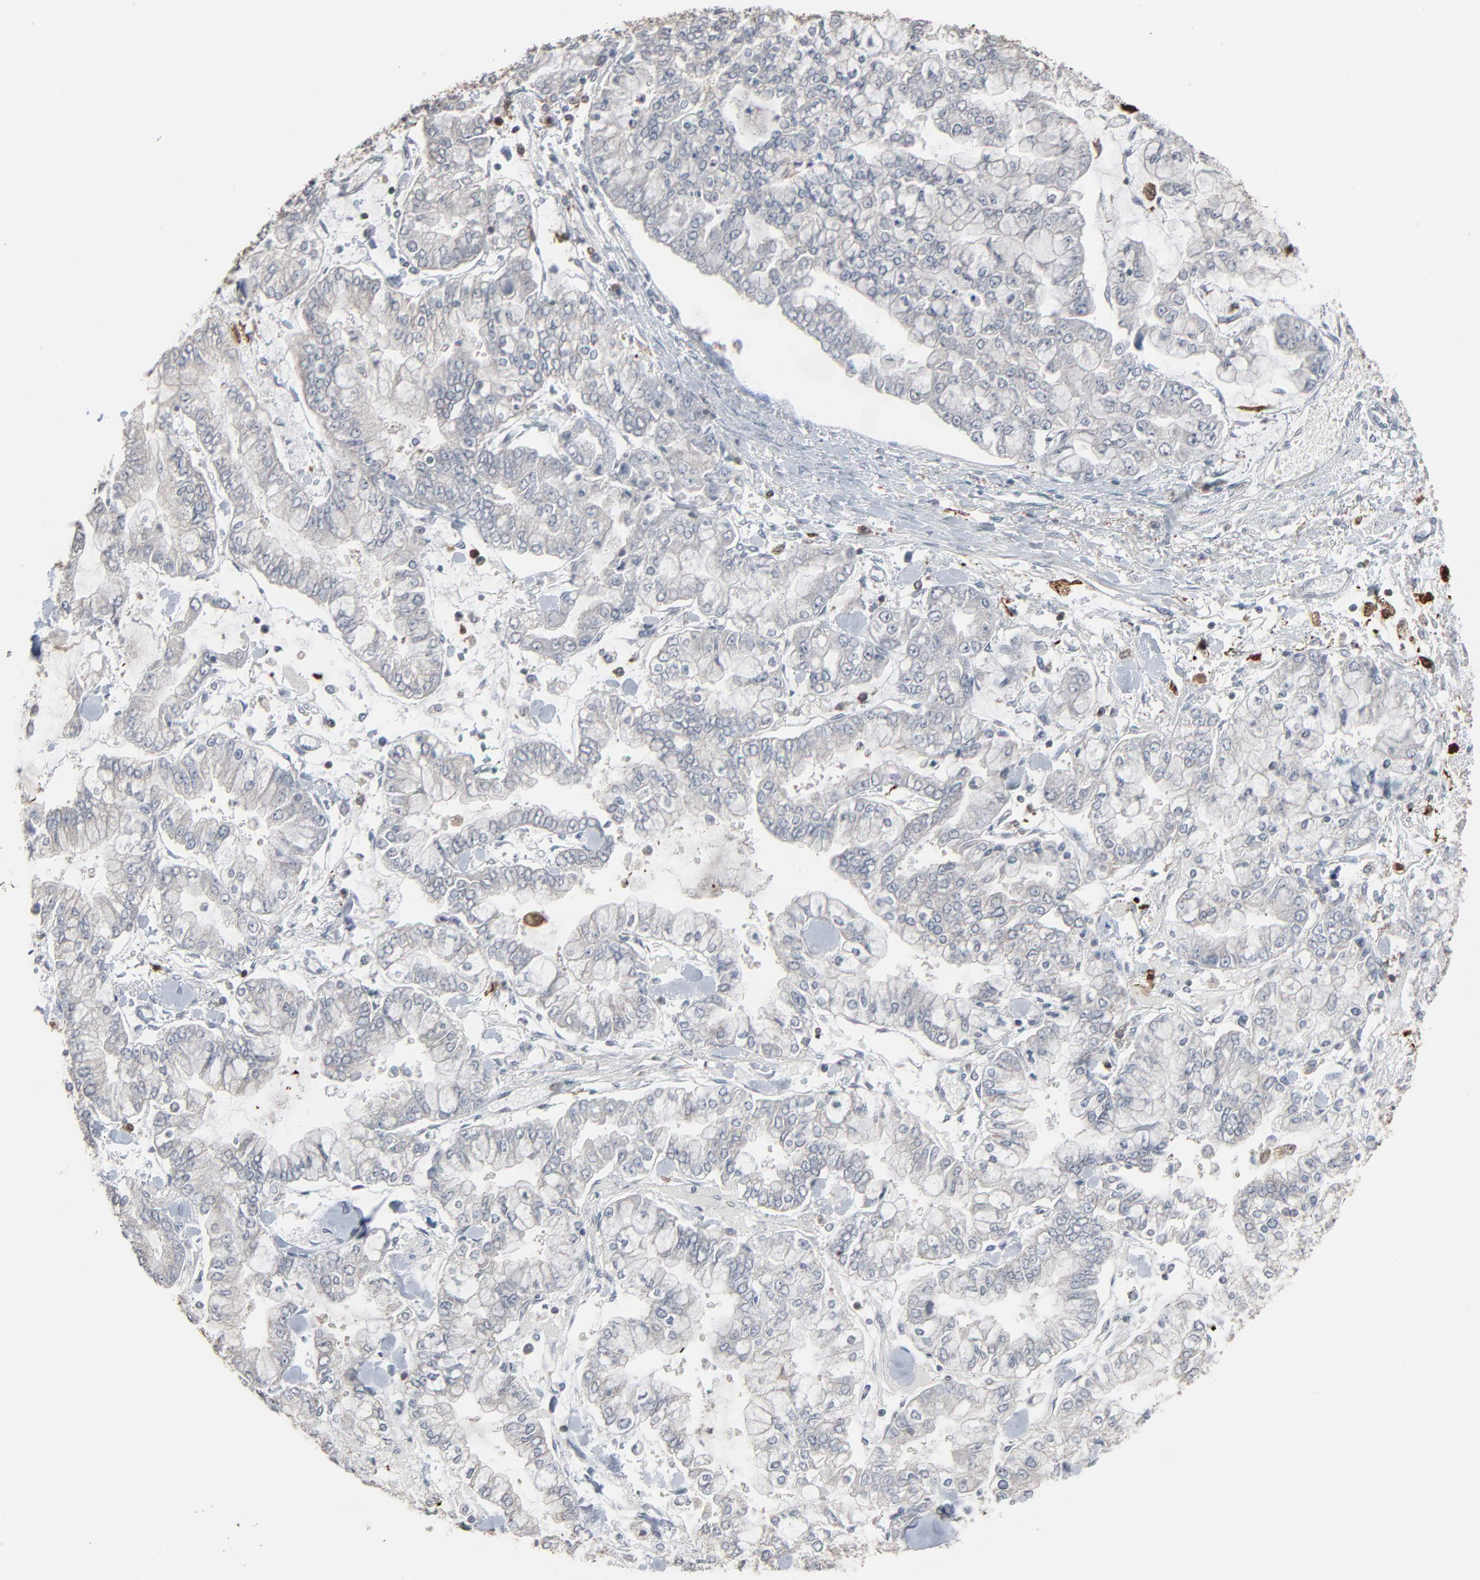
{"staining": {"intensity": "negative", "quantity": "none", "location": "none"}, "tissue": "stomach cancer", "cell_type": "Tumor cells", "image_type": "cancer", "snomed": [{"axis": "morphology", "description": "Normal tissue, NOS"}, {"axis": "morphology", "description": "Adenocarcinoma, NOS"}, {"axis": "topography", "description": "Stomach, upper"}, {"axis": "topography", "description": "Stomach"}], "caption": "The image shows no staining of tumor cells in stomach cancer.", "gene": "DOCK8", "patient": {"sex": "male", "age": 76}}